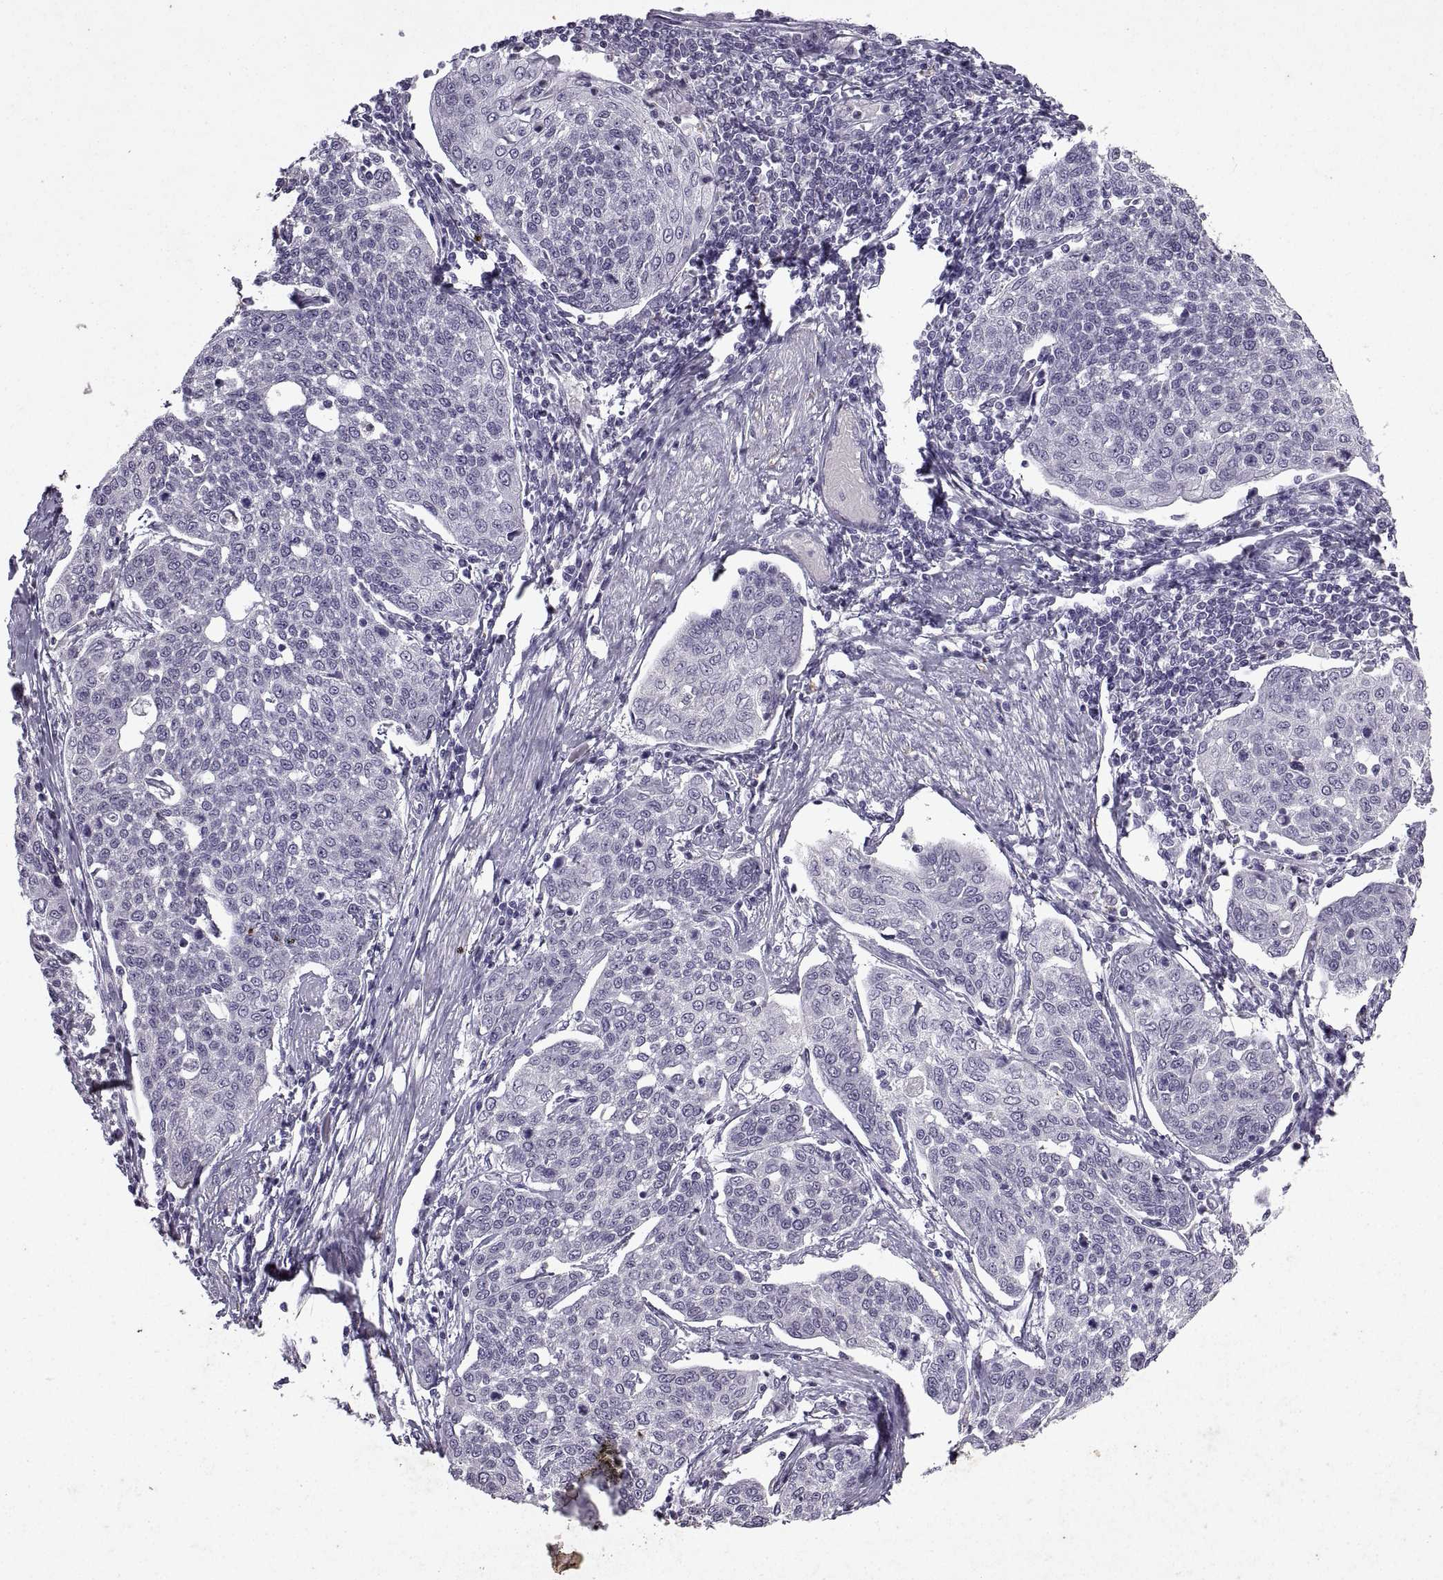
{"staining": {"intensity": "negative", "quantity": "none", "location": "none"}, "tissue": "cervical cancer", "cell_type": "Tumor cells", "image_type": "cancer", "snomed": [{"axis": "morphology", "description": "Squamous cell carcinoma, NOS"}, {"axis": "topography", "description": "Cervix"}], "caption": "The image shows no staining of tumor cells in squamous cell carcinoma (cervical). (Stains: DAB (3,3'-diaminobenzidine) immunohistochemistry (IHC) with hematoxylin counter stain, Microscopy: brightfield microscopy at high magnification).", "gene": "SINHCAF", "patient": {"sex": "female", "age": 34}}